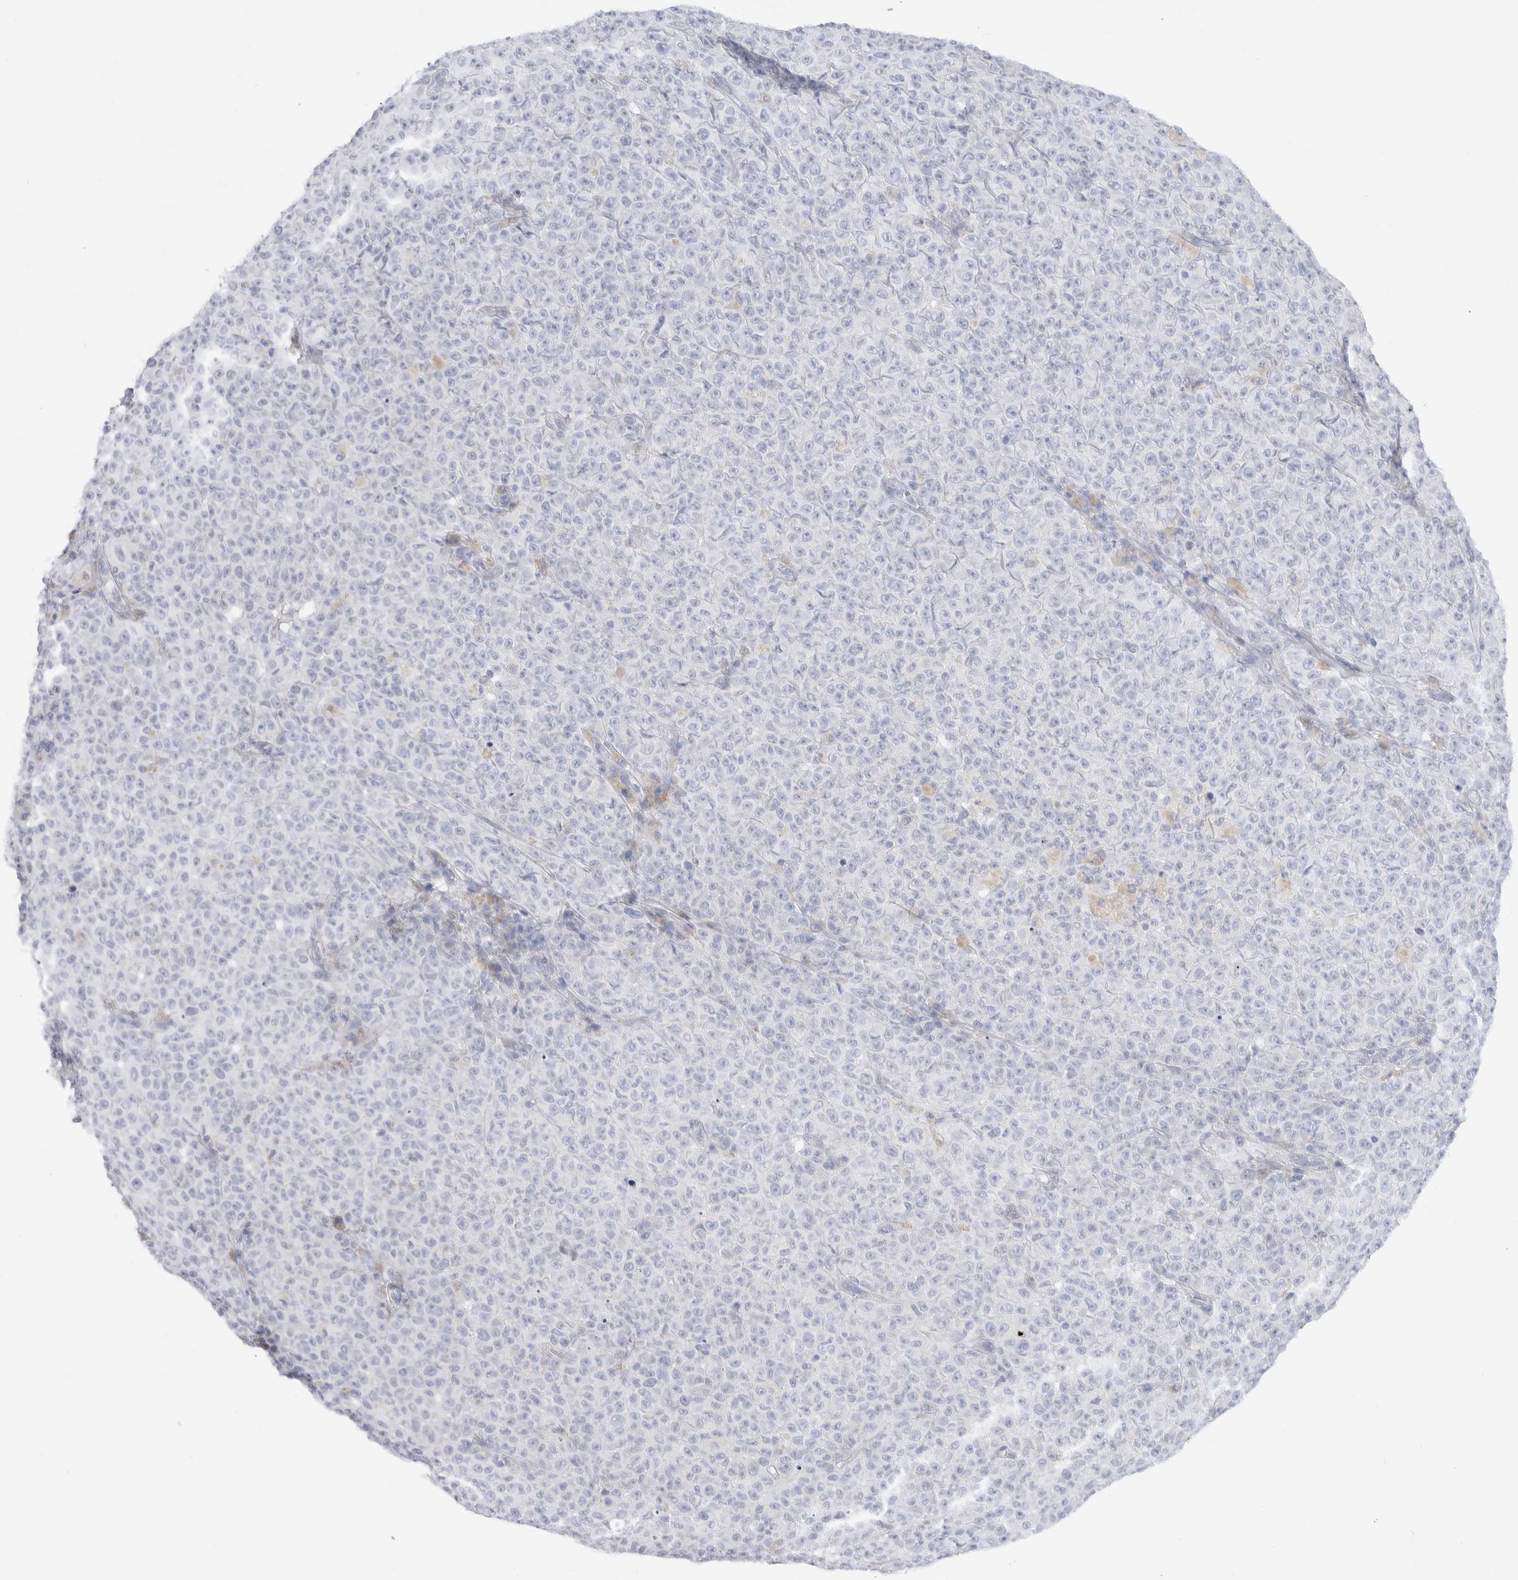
{"staining": {"intensity": "negative", "quantity": "none", "location": "none"}, "tissue": "melanoma", "cell_type": "Tumor cells", "image_type": "cancer", "snomed": [{"axis": "morphology", "description": "Malignant melanoma, NOS"}, {"axis": "topography", "description": "Skin"}], "caption": "An image of human melanoma is negative for staining in tumor cells.", "gene": "C1orf112", "patient": {"sex": "female", "age": 82}}